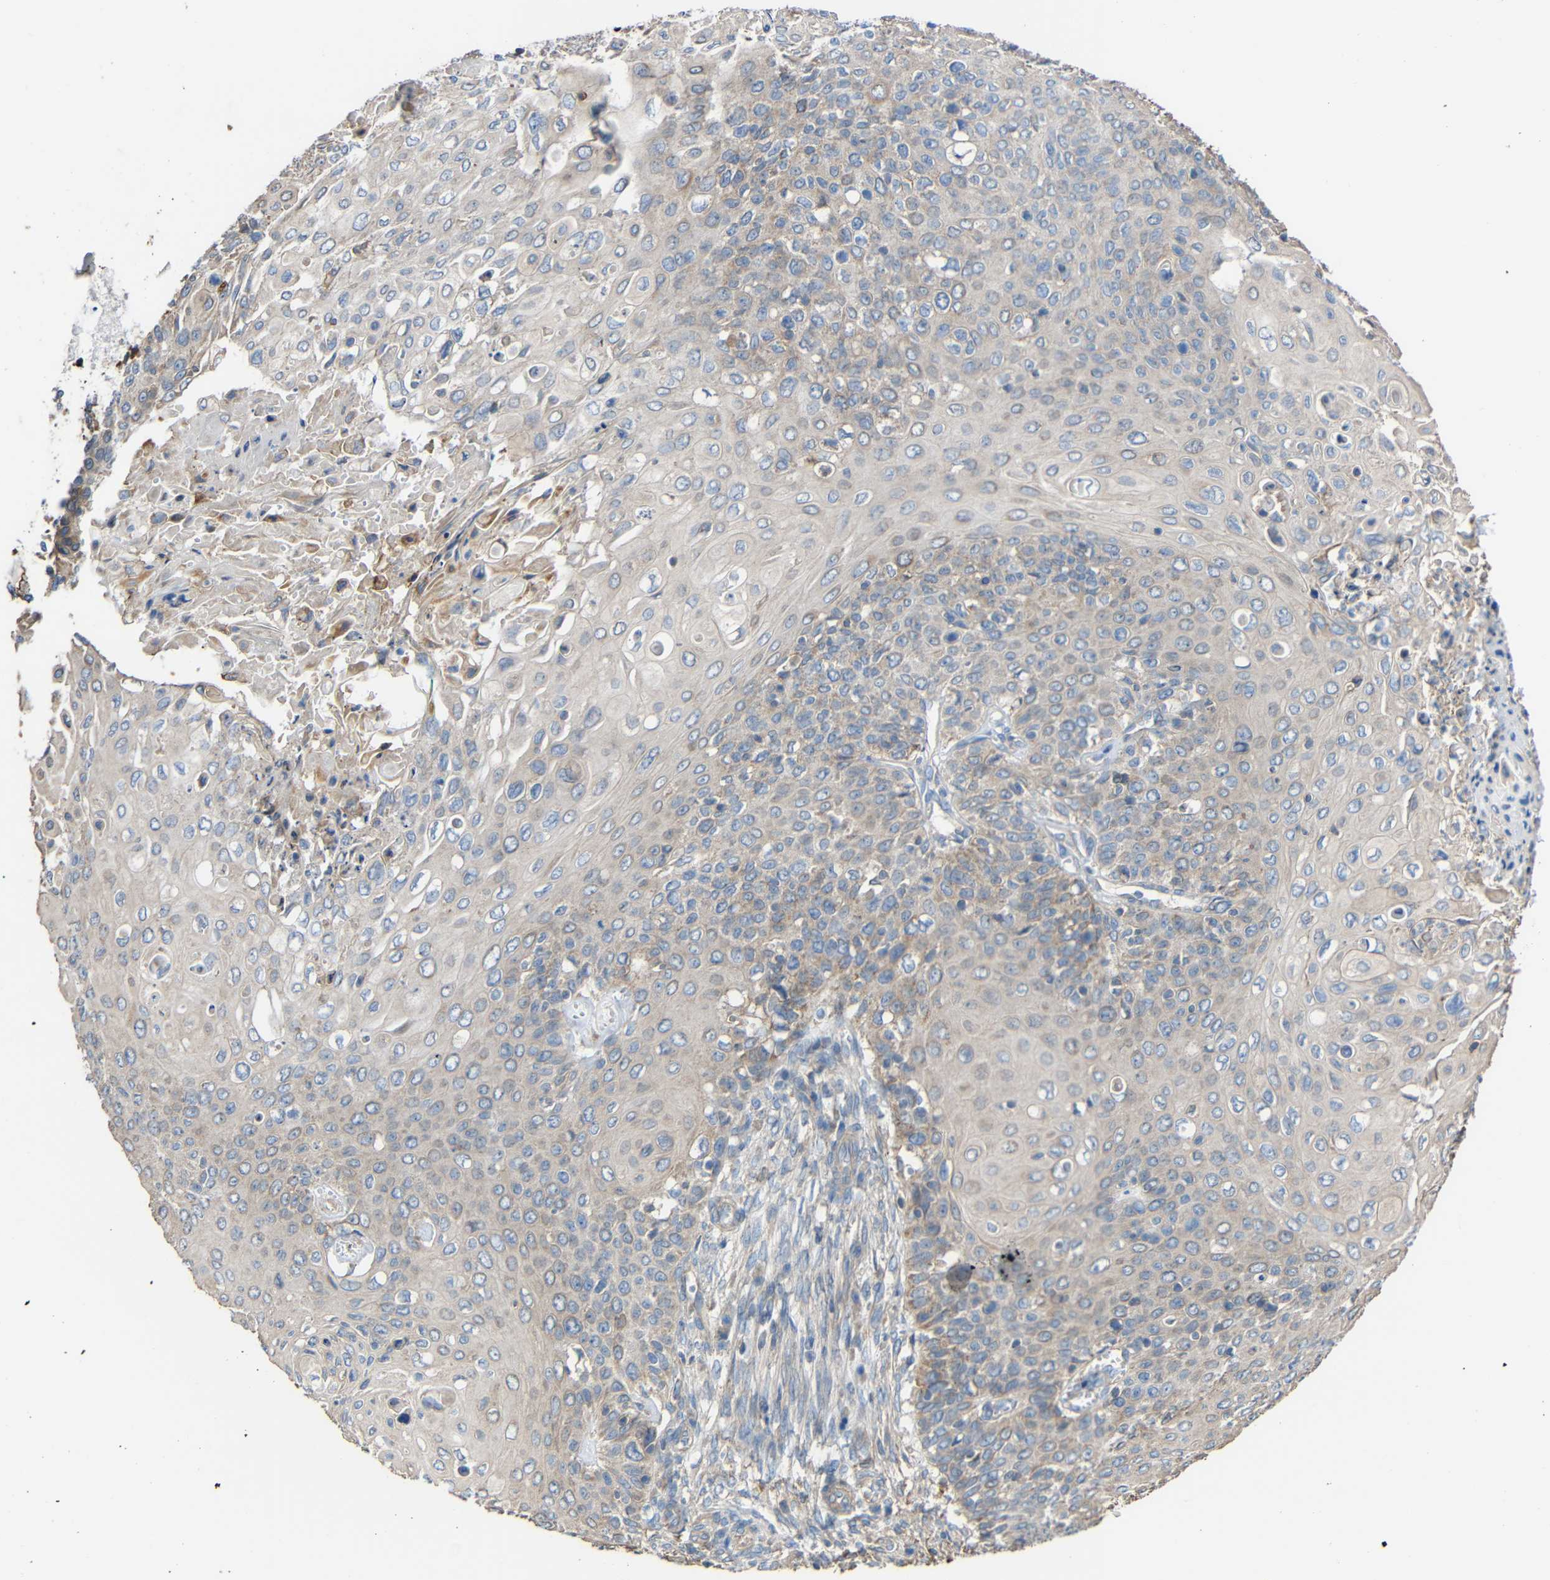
{"staining": {"intensity": "weak", "quantity": "<25%", "location": "cytoplasmic/membranous"}, "tissue": "cervical cancer", "cell_type": "Tumor cells", "image_type": "cancer", "snomed": [{"axis": "morphology", "description": "Squamous cell carcinoma, NOS"}, {"axis": "topography", "description": "Cervix"}], "caption": "Tumor cells show no significant expression in cervical cancer (squamous cell carcinoma).", "gene": "RHOT2", "patient": {"sex": "female", "age": 39}}